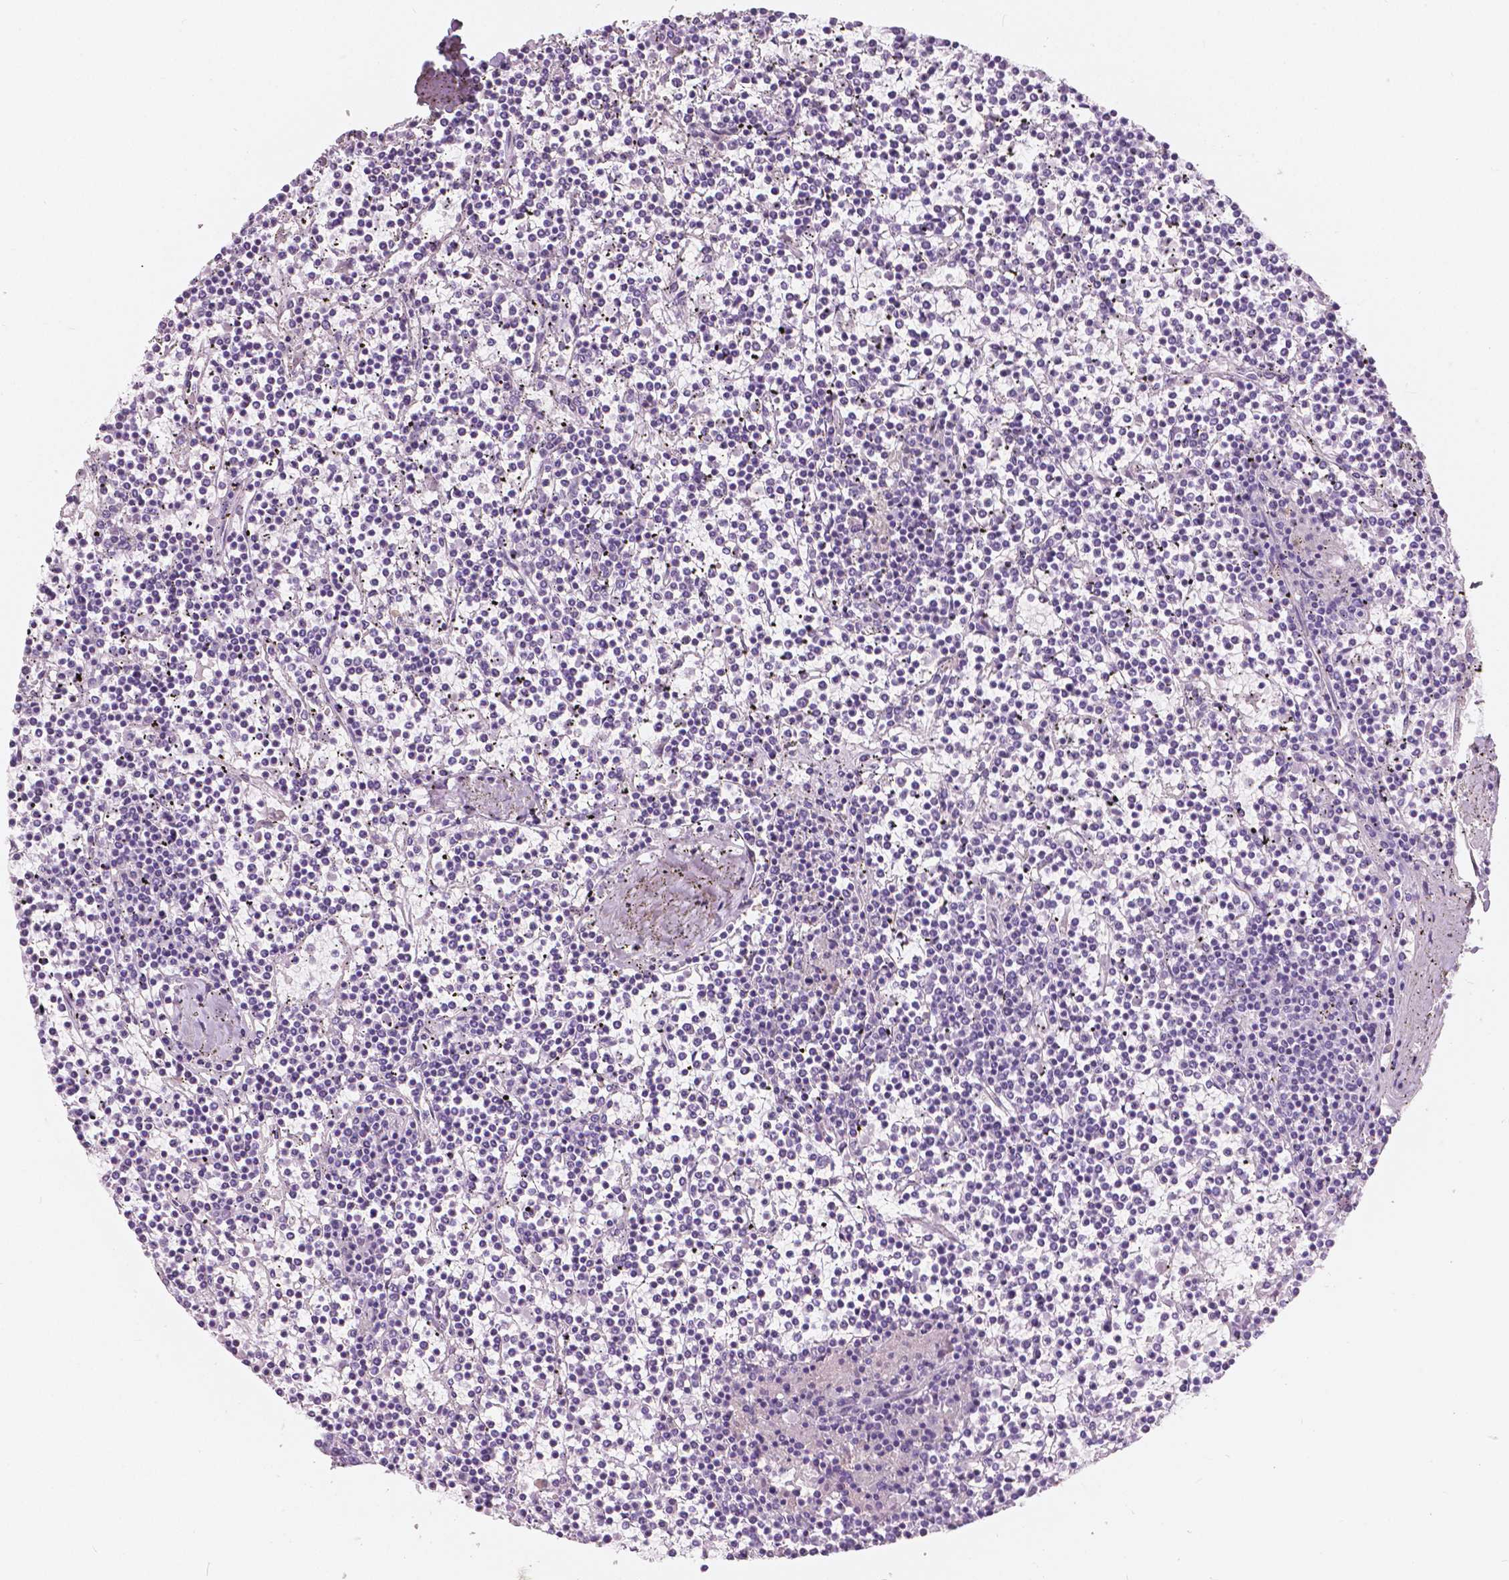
{"staining": {"intensity": "negative", "quantity": "none", "location": "none"}, "tissue": "lymphoma", "cell_type": "Tumor cells", "image_type": "cancer", "snomed": [{"axis": "morphology", "description": "Malignant lymphoma, non-Hodgkin's type, Low grade"}, {"axis": "topography", "description": "Spleen"}], "caption": "Photomicrograph shows no protein positivity in tumor cells of lymphoma tissue. (Immunohistochemistry (ihc), brightfield microscopy, high magnification).", "gene": "A4GNT", "patient": {"sex": "female", "age": 19}}